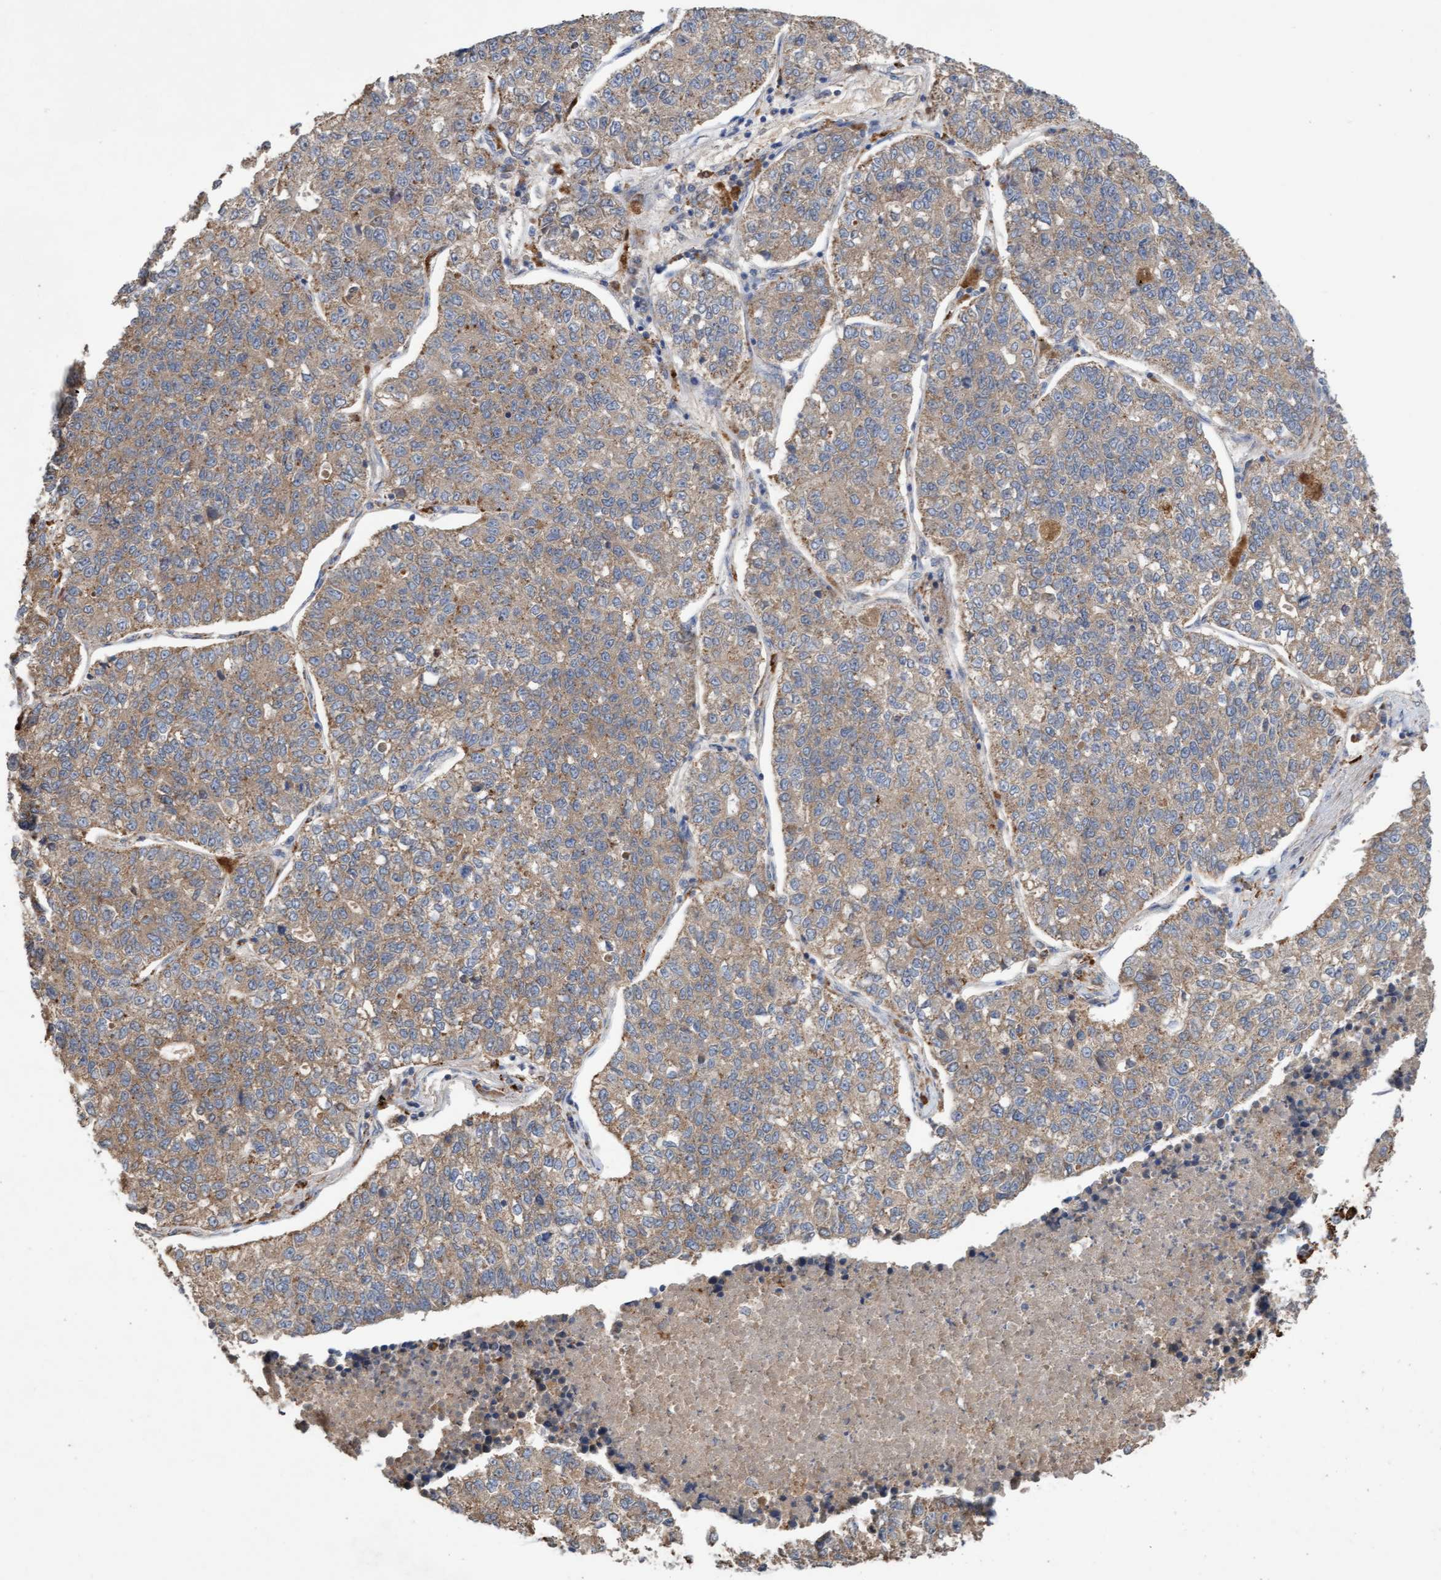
{"staining": {"intensity": "weak", "quantity": ">75%", "location": "cytoplasmic/membranous"}, "tissue": "lung cancer", "cell_type": "Tumor cells", "image_type": "cancer", "snomed": [{"axis": "morphology", "description": "Adenocarcinoma, NOS"}, {"axis": "topography", "description": "Lung"}], "caption": "IHC (DAB (3,3'-diaminobenzidine)) staining of lung cancer (adenocarcinoma) shows weak cytoplasmic/membranous protein positivity in approximately >75% of tumor cells. (DAB IHC with brightfield microscopy, high magnification).", "gene": "ATPAF2", "patient": {"sex": "male", "age": 49}}